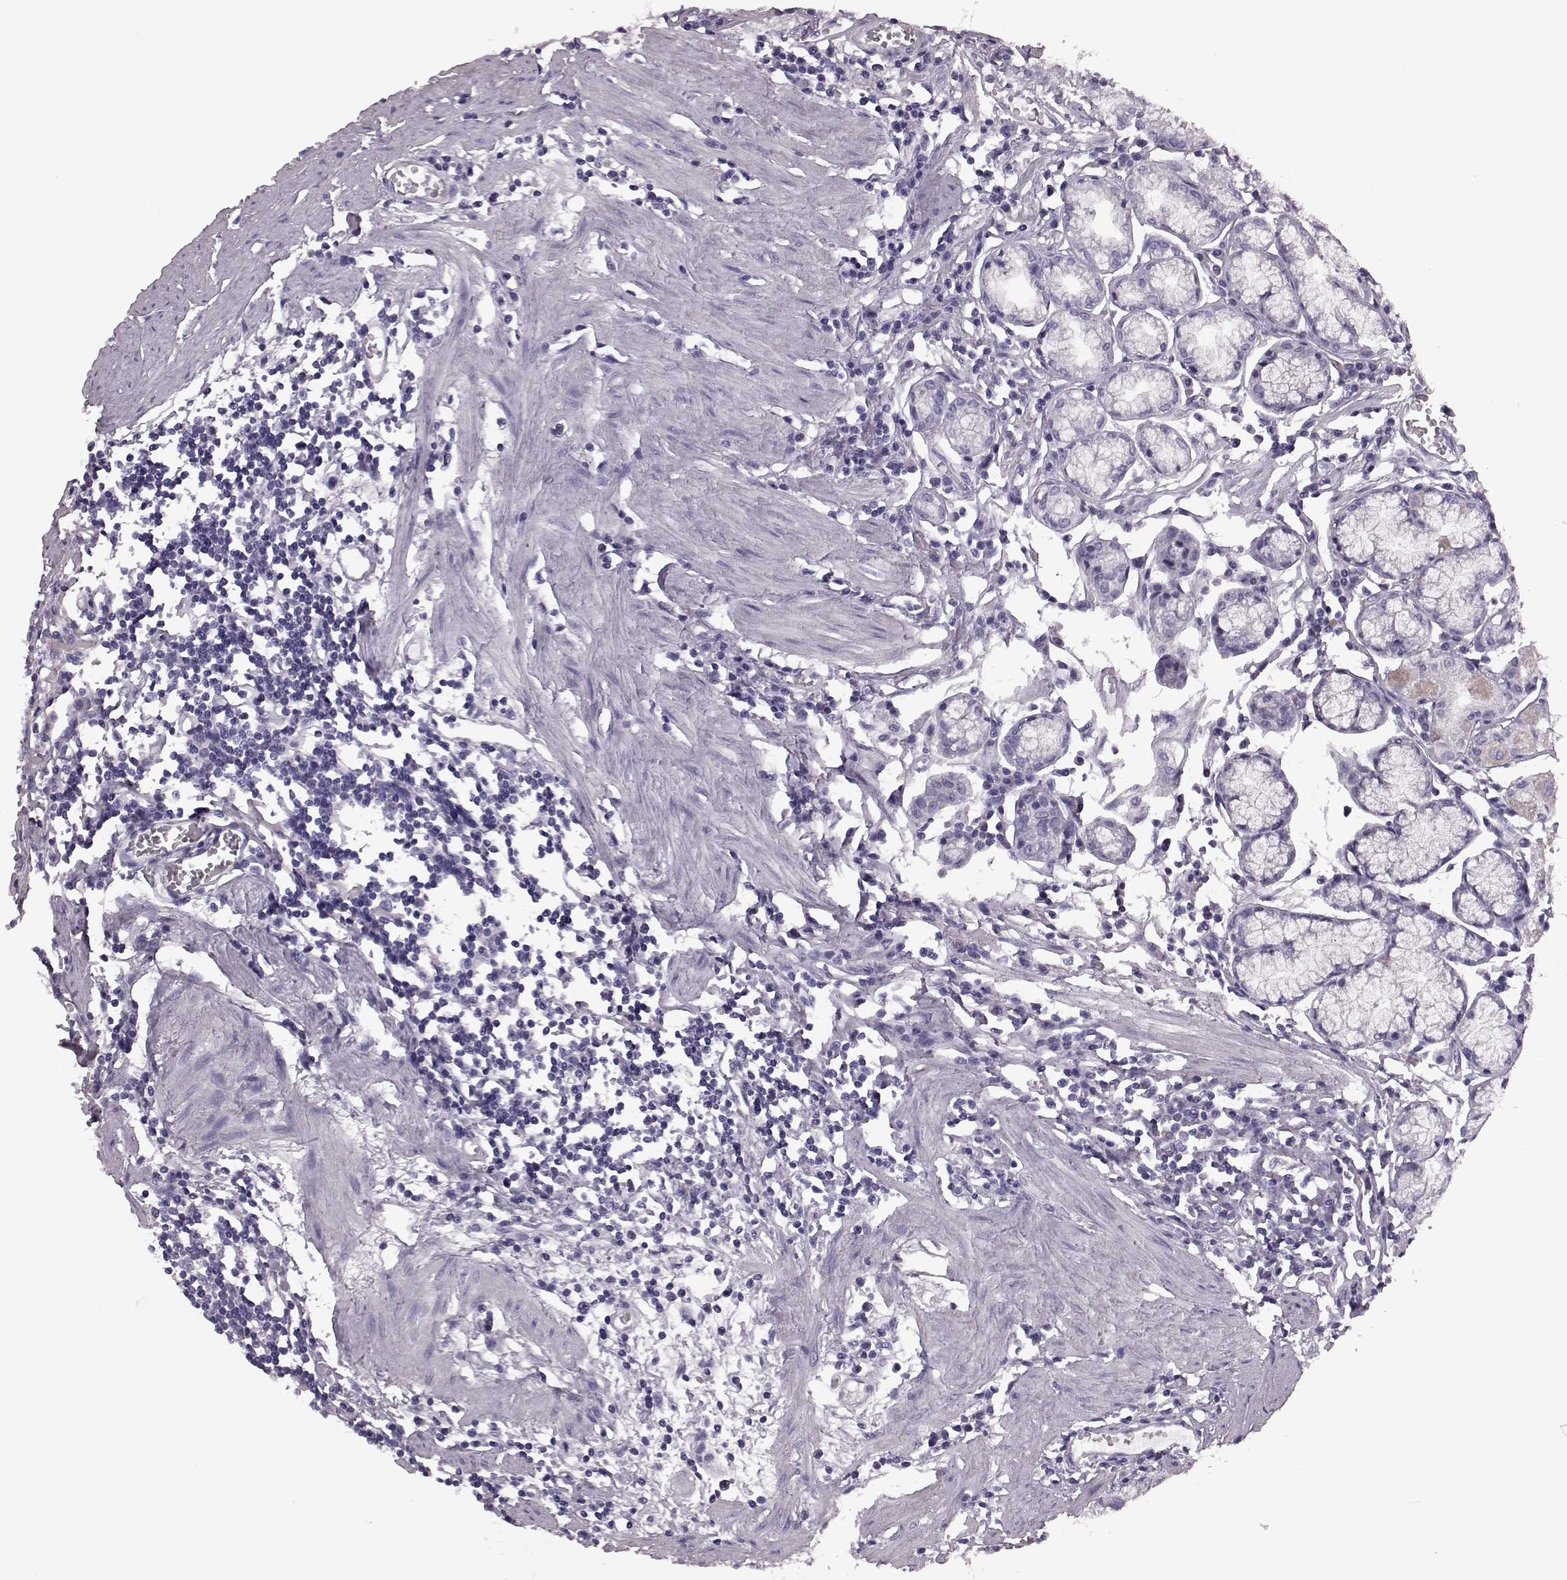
{"staining": {"intensity": "weak", "quantity": "<25%", "location": "cytoplasmic/membranous"}, "tissue": "stomach", "cell_type": "Glandular cells", "image_type": "normal", "snomed": [{"axis": "morphology", "description": "Normal tissue, NOS"}, {"axis": "topography", "description": "Stomach"}], "caption": "DAB (3,3'-diaminobenzidine) immunohistochemical staining of benign human stomach shows no significant positivity in glandular cells.", "gene": "RIMS2", "patient": {"sex": "male", "age": 55}}